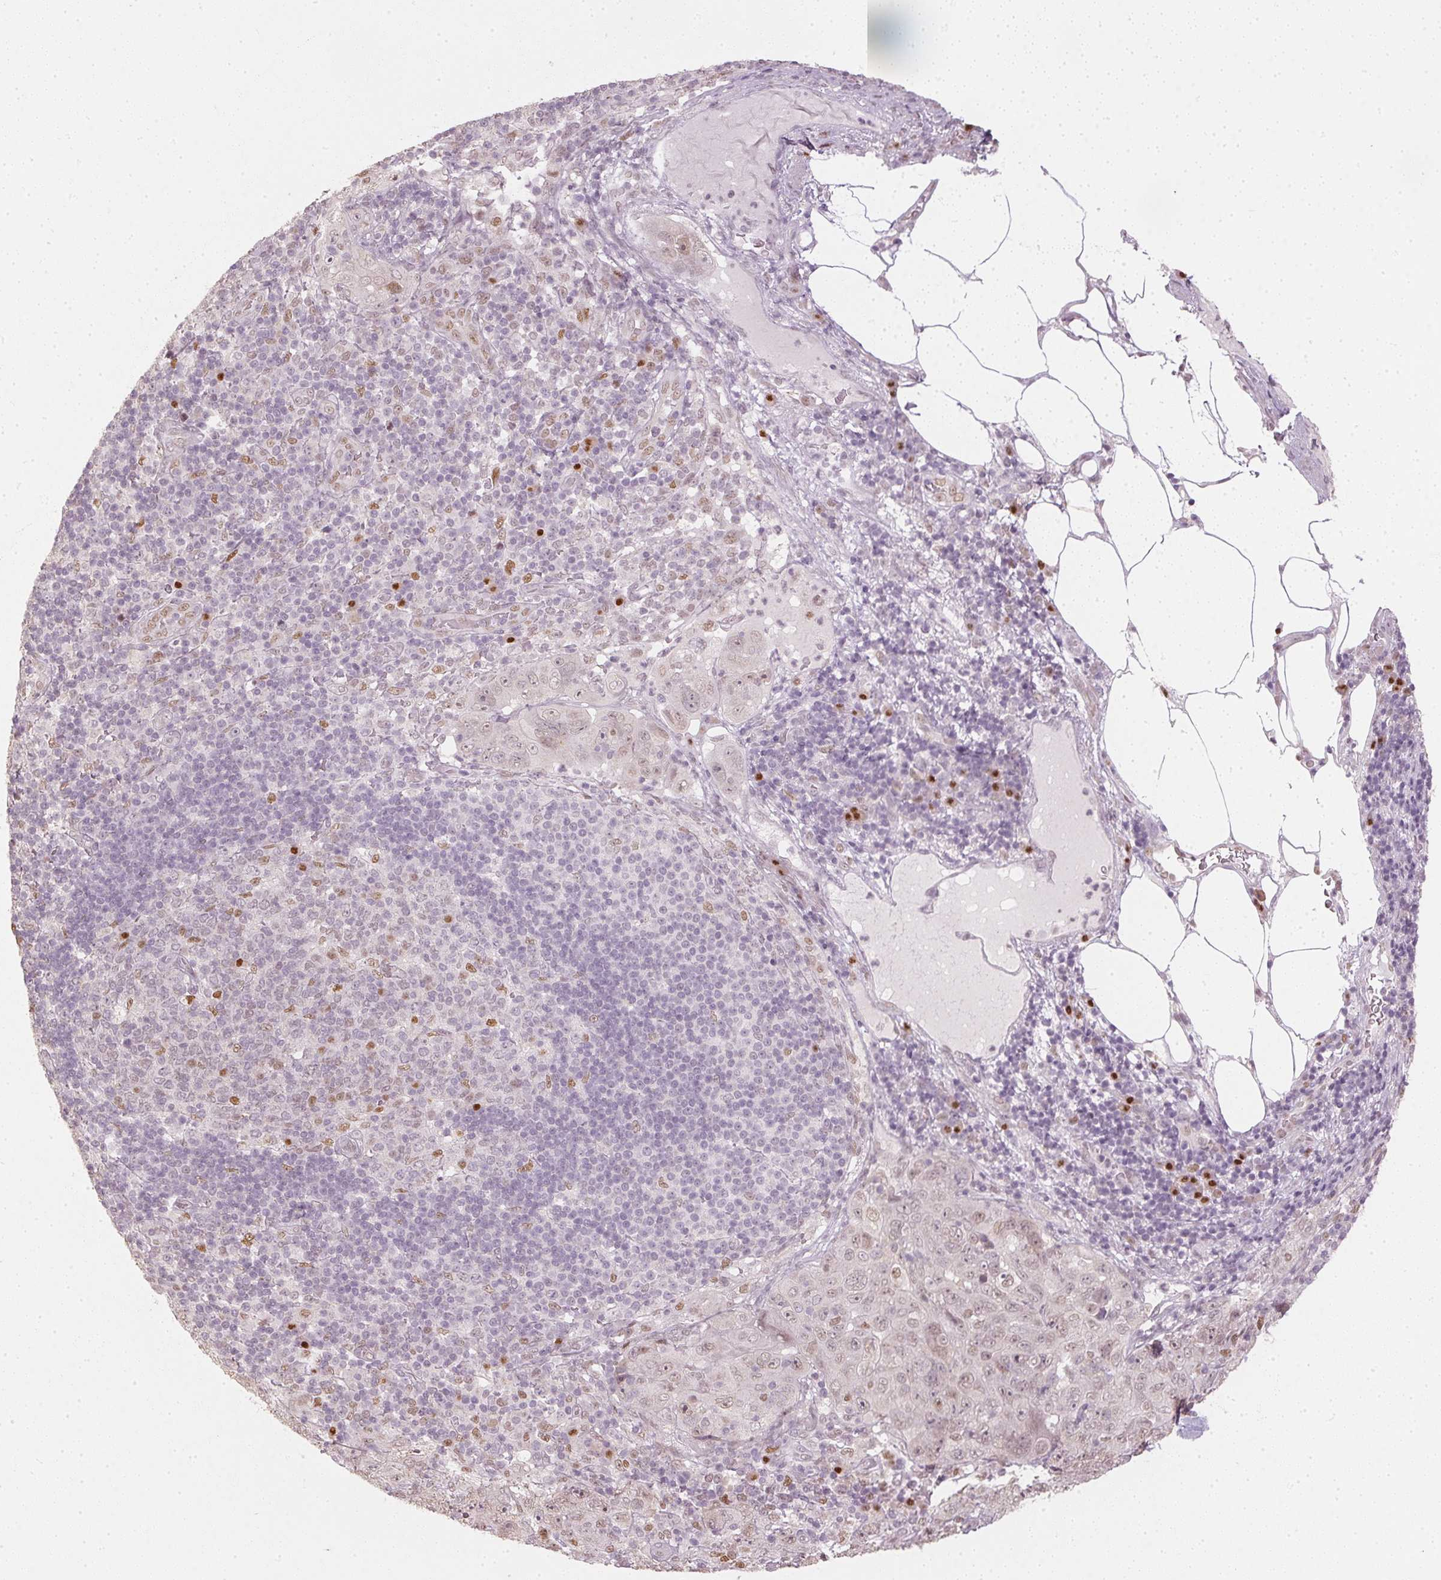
{"staining": {"intensity": "weak", "quantity": "<25%", "location": "nuclear"}, "tissue": "pancreatic cancer", "cell_type": "Tumor cells", "image_type": "cancer", "snomed": [{"axis": "morphology", "description": "Adenocarcinoma, NOS"}, {"axis": "topography", "description": "Pancreas"}], "caption": "IHC of pancreatic adenocarcinoma shows no staining in tumor cells.", "gene": "SLC39A3", "patient": {"sex": "male", "age": 68}}